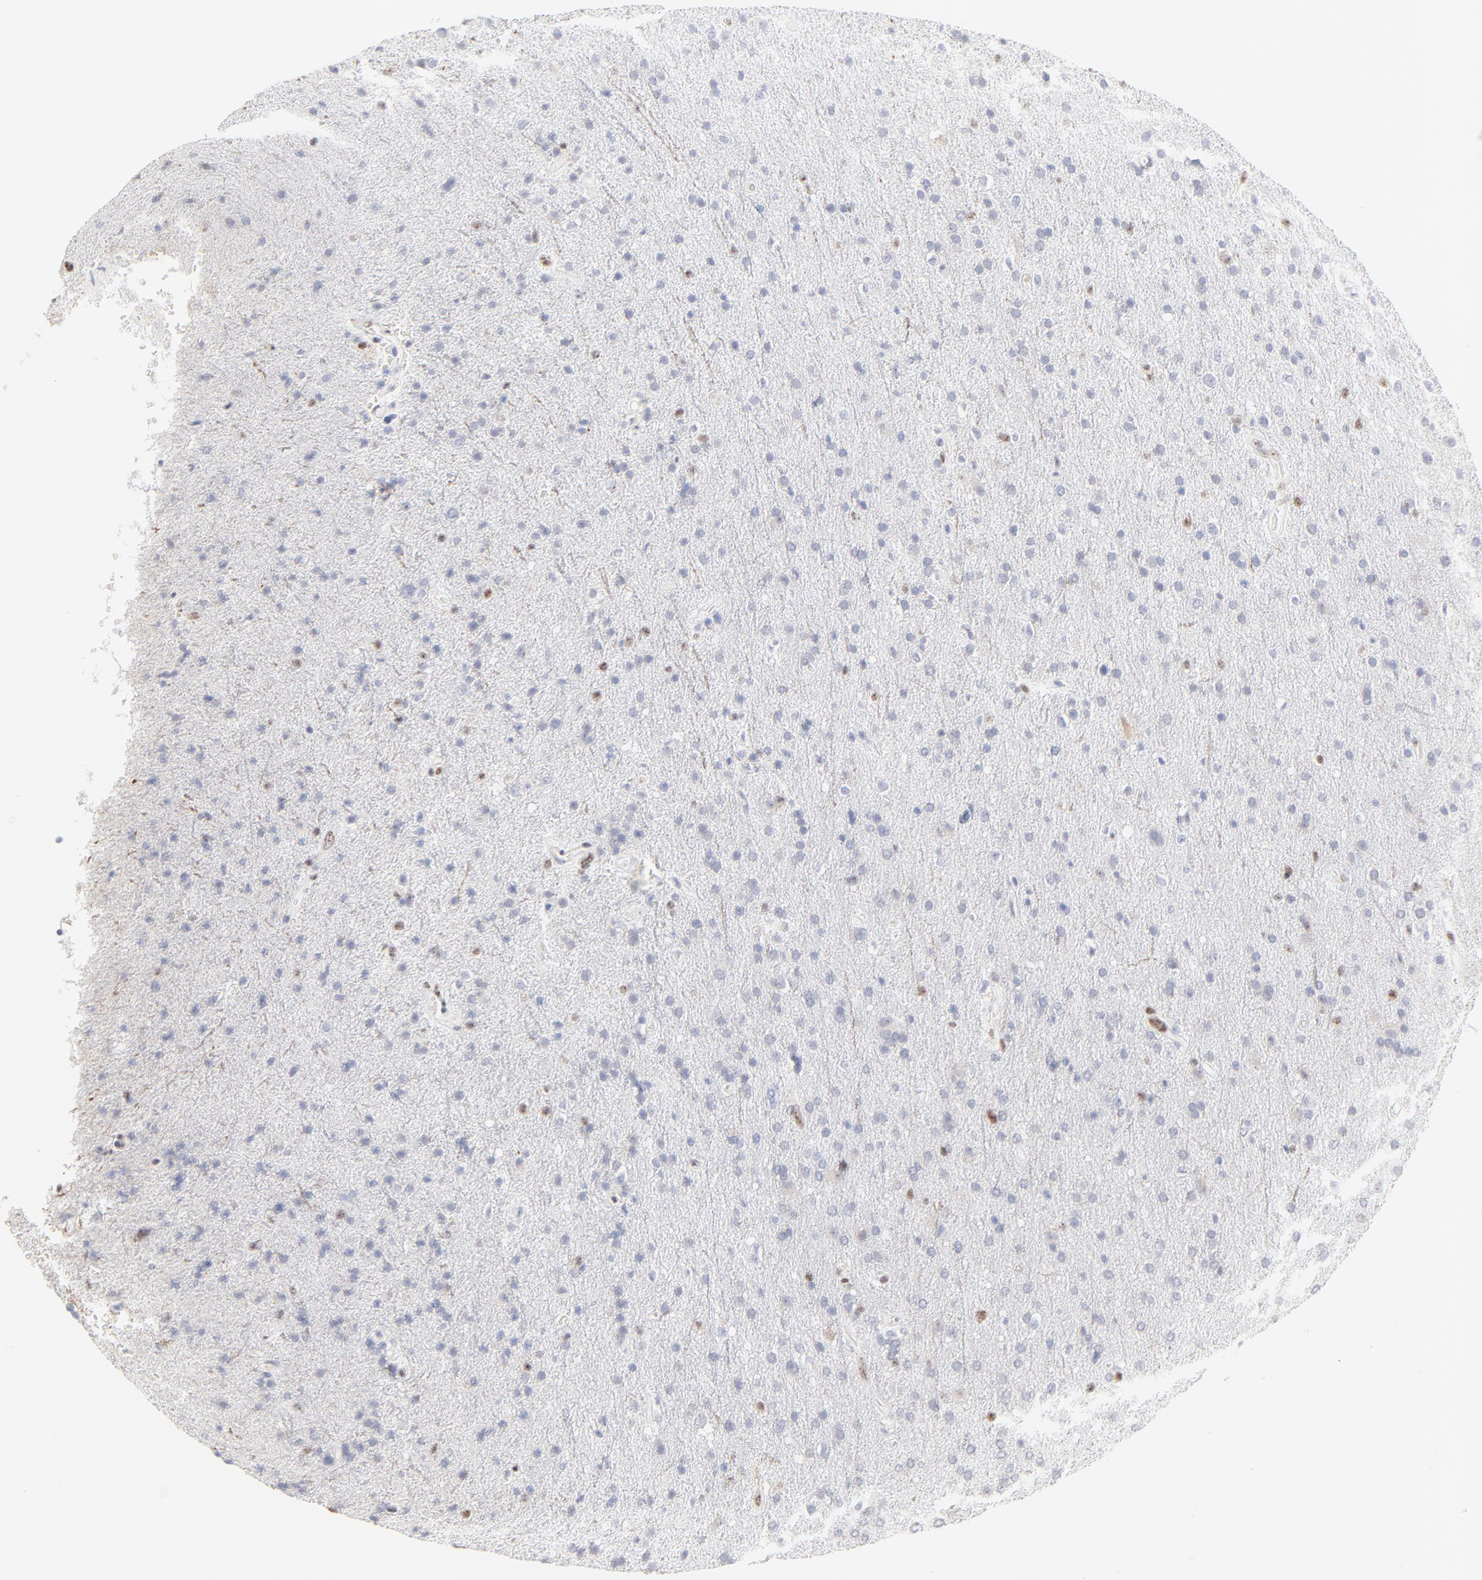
{"staining": {"intensity": "weak", "quantity": "<25%", "location": "nuclear"}, "tissue": "glioma", "cell_type": "Tumor cells", "image_type": "cancer", "snomed": [{"axis": "morphology", "description": "Glioma, malignant, High grade"}, {"axis": "topography", "description": "Brain"}], "caption": "High-grade glioma (malignant) was stained to show a protein in brown. There is no significant staining in tumor cells.", "gene": "NFIL3", "patient": {"sex": "male", "age": 33}}